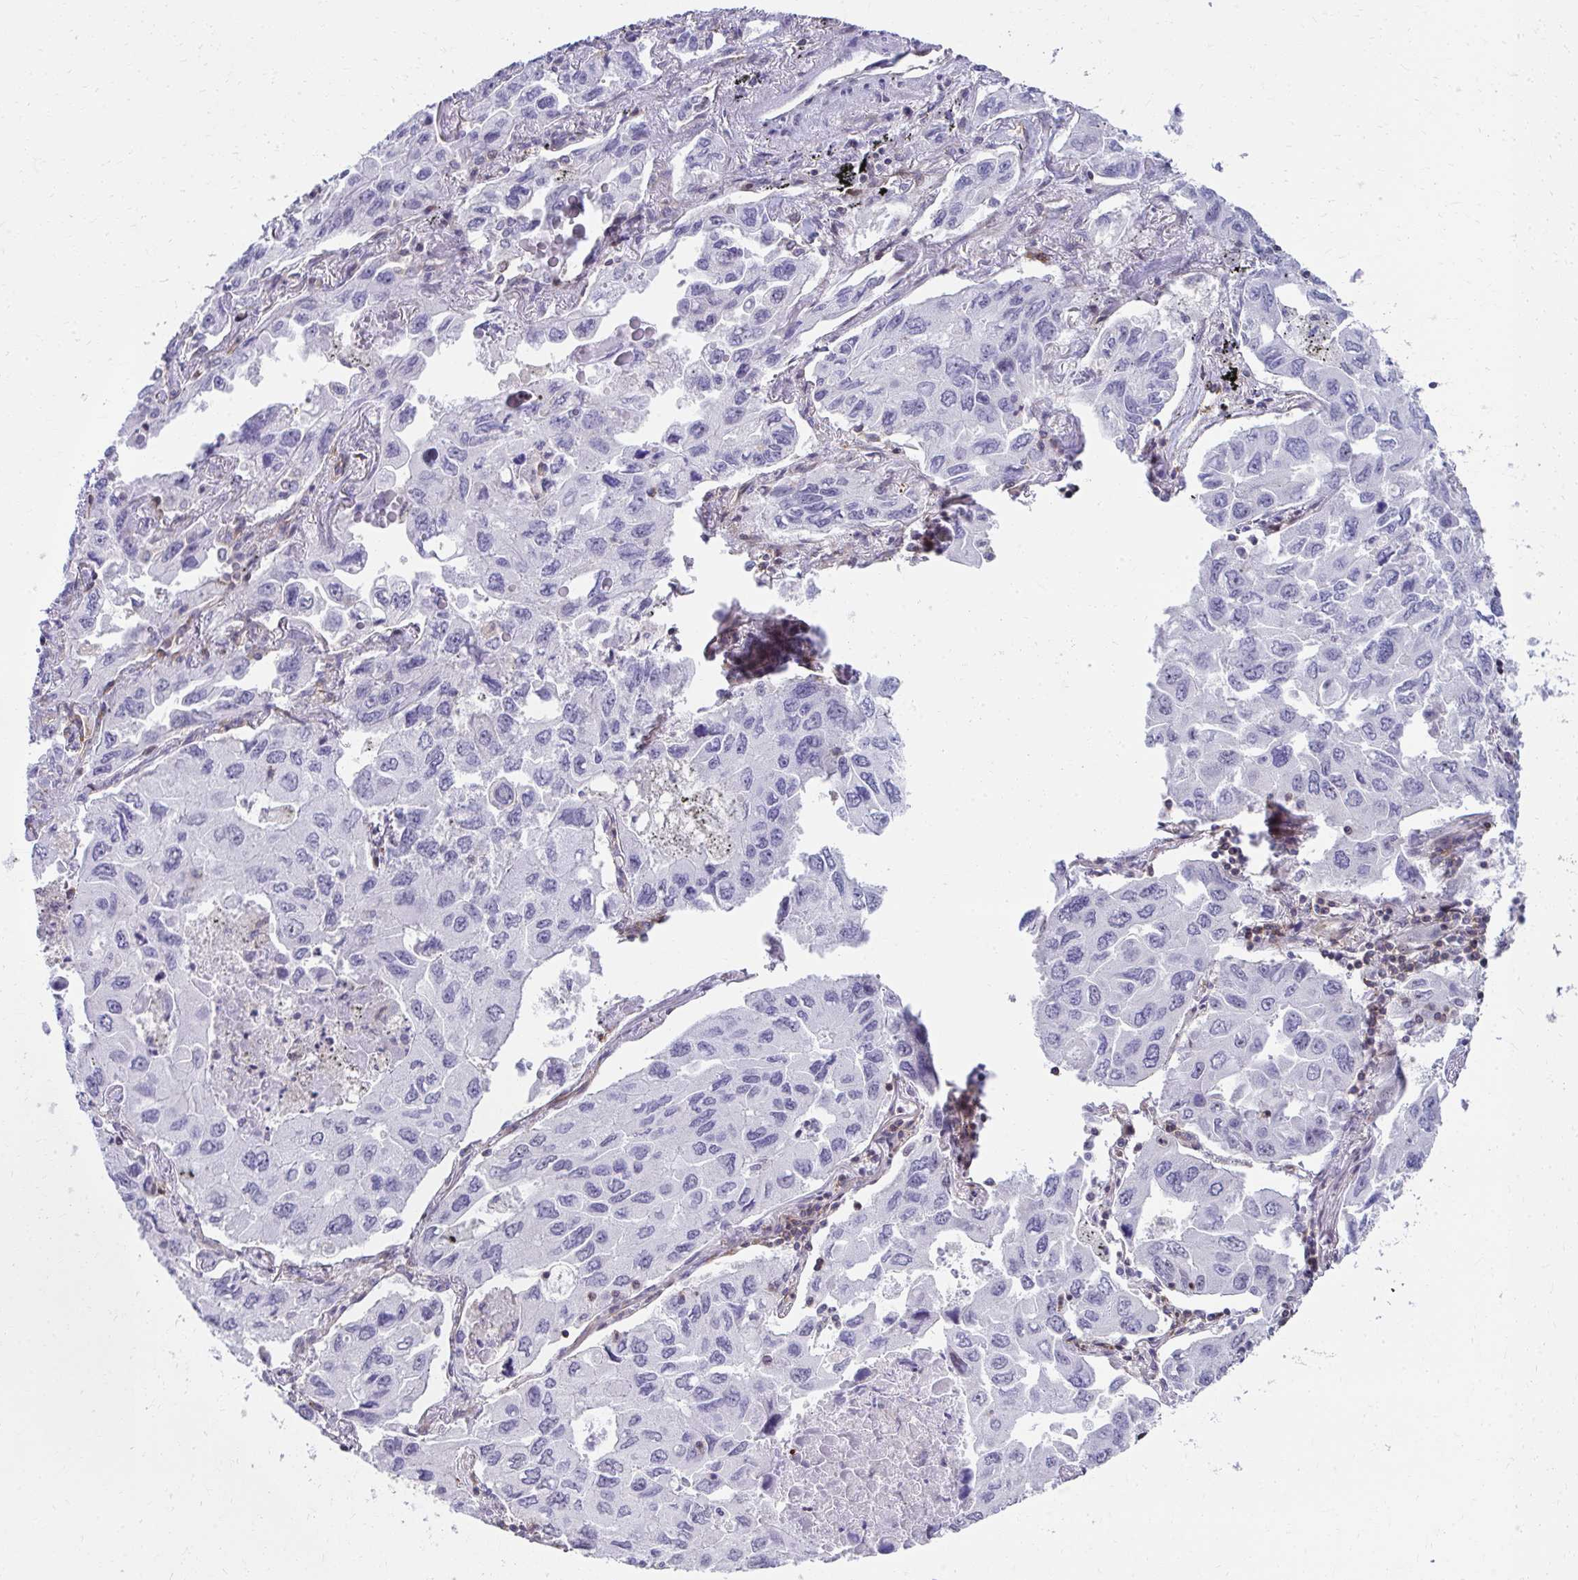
{"staining": {"intensity": "negative", "quantity": "none", "location": "none"}, "tissue": "lung cancer", "cell_type": "Tumor cells", "image_type": "cancer", "snomed": [{"axis": "morphology", "description": "Adenocarcinoma, NOS"}, {"axis": "topography", "description": "Lung"}], "caption": "DAB immunohistochemical staining of human lung cancer shows no significant staining in tumor cells.", "gene": "FOXN3", "patient": {"sex": "male", "age": 64}}